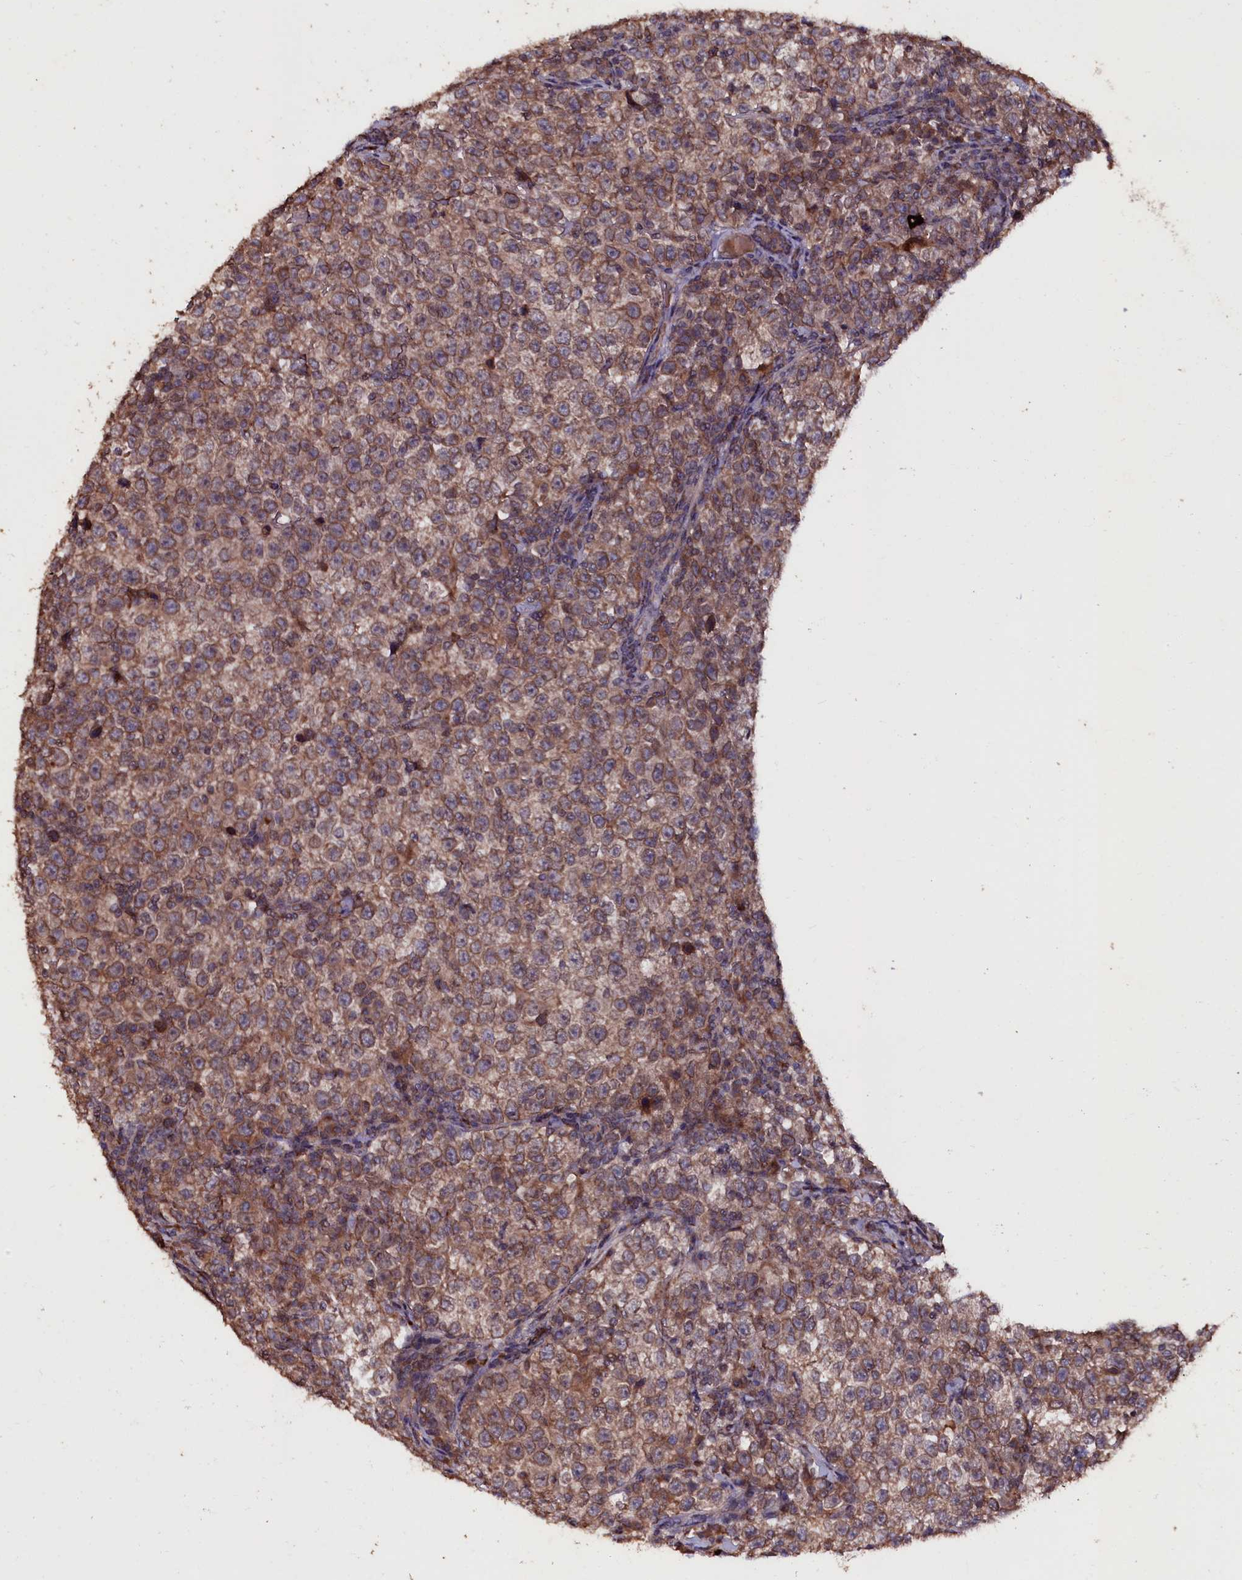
{"staining": {"intensity": "moderate", "quantity": ">75%", "location": "cytoplasmic/membranous"}, "tissue": "testis cancer", "cell_type": "Tumor cells", "image_type": "cancer", "snomed": [{"axis": "morphology", "description": "Normal tissue, NOS"}, {"axis": "morphology", "description": "Seminoma, NOS"}, {"axis": "topography", "description": "Testis"}], "caption": "Human testis cancer (seminoma) stained with a protein marker shows moderate staining in tumor cells.", "gene": "MYO1H", "patient": {"sex": "male", "age": 43}}